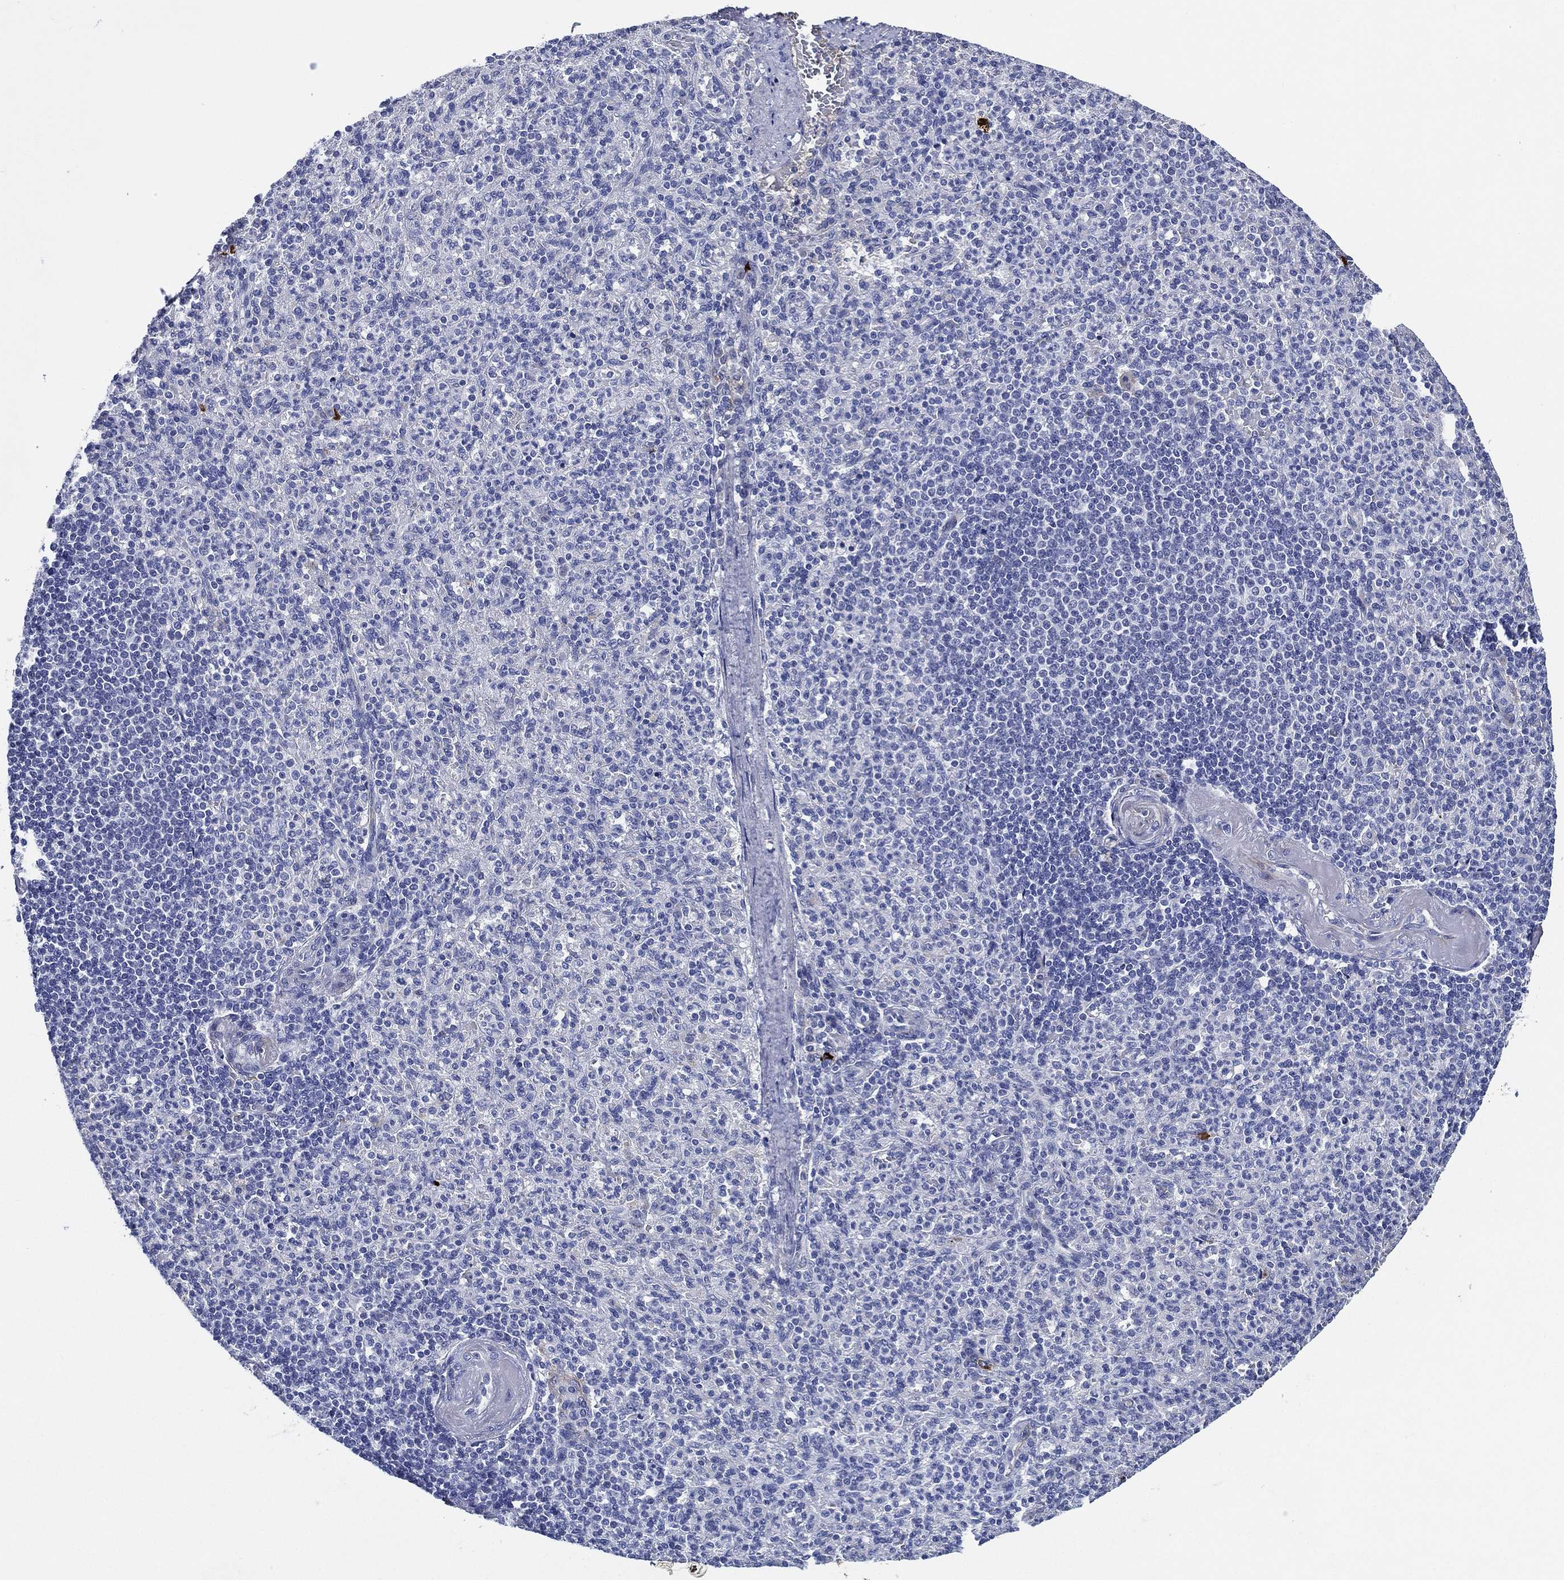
{"staining": {"intensity": "negative", "quantity": "none", "location": "none"}, "tissue": "spleen", "cell_type": "Cells in red pulp", "image_type": "normal", "snomed": [{"axis": "morphology", "description": "Normal tissue, NOS"}, {"axis": "topography", "description": "Spleen"}], "caption": "A high-resolution micrograph shows IHC staining of benign spleen, which exhibits no significant expression in cells in red pulp.", "gene": "TMPRSS11D", "patient": {"sex": "female", "age": 74}}